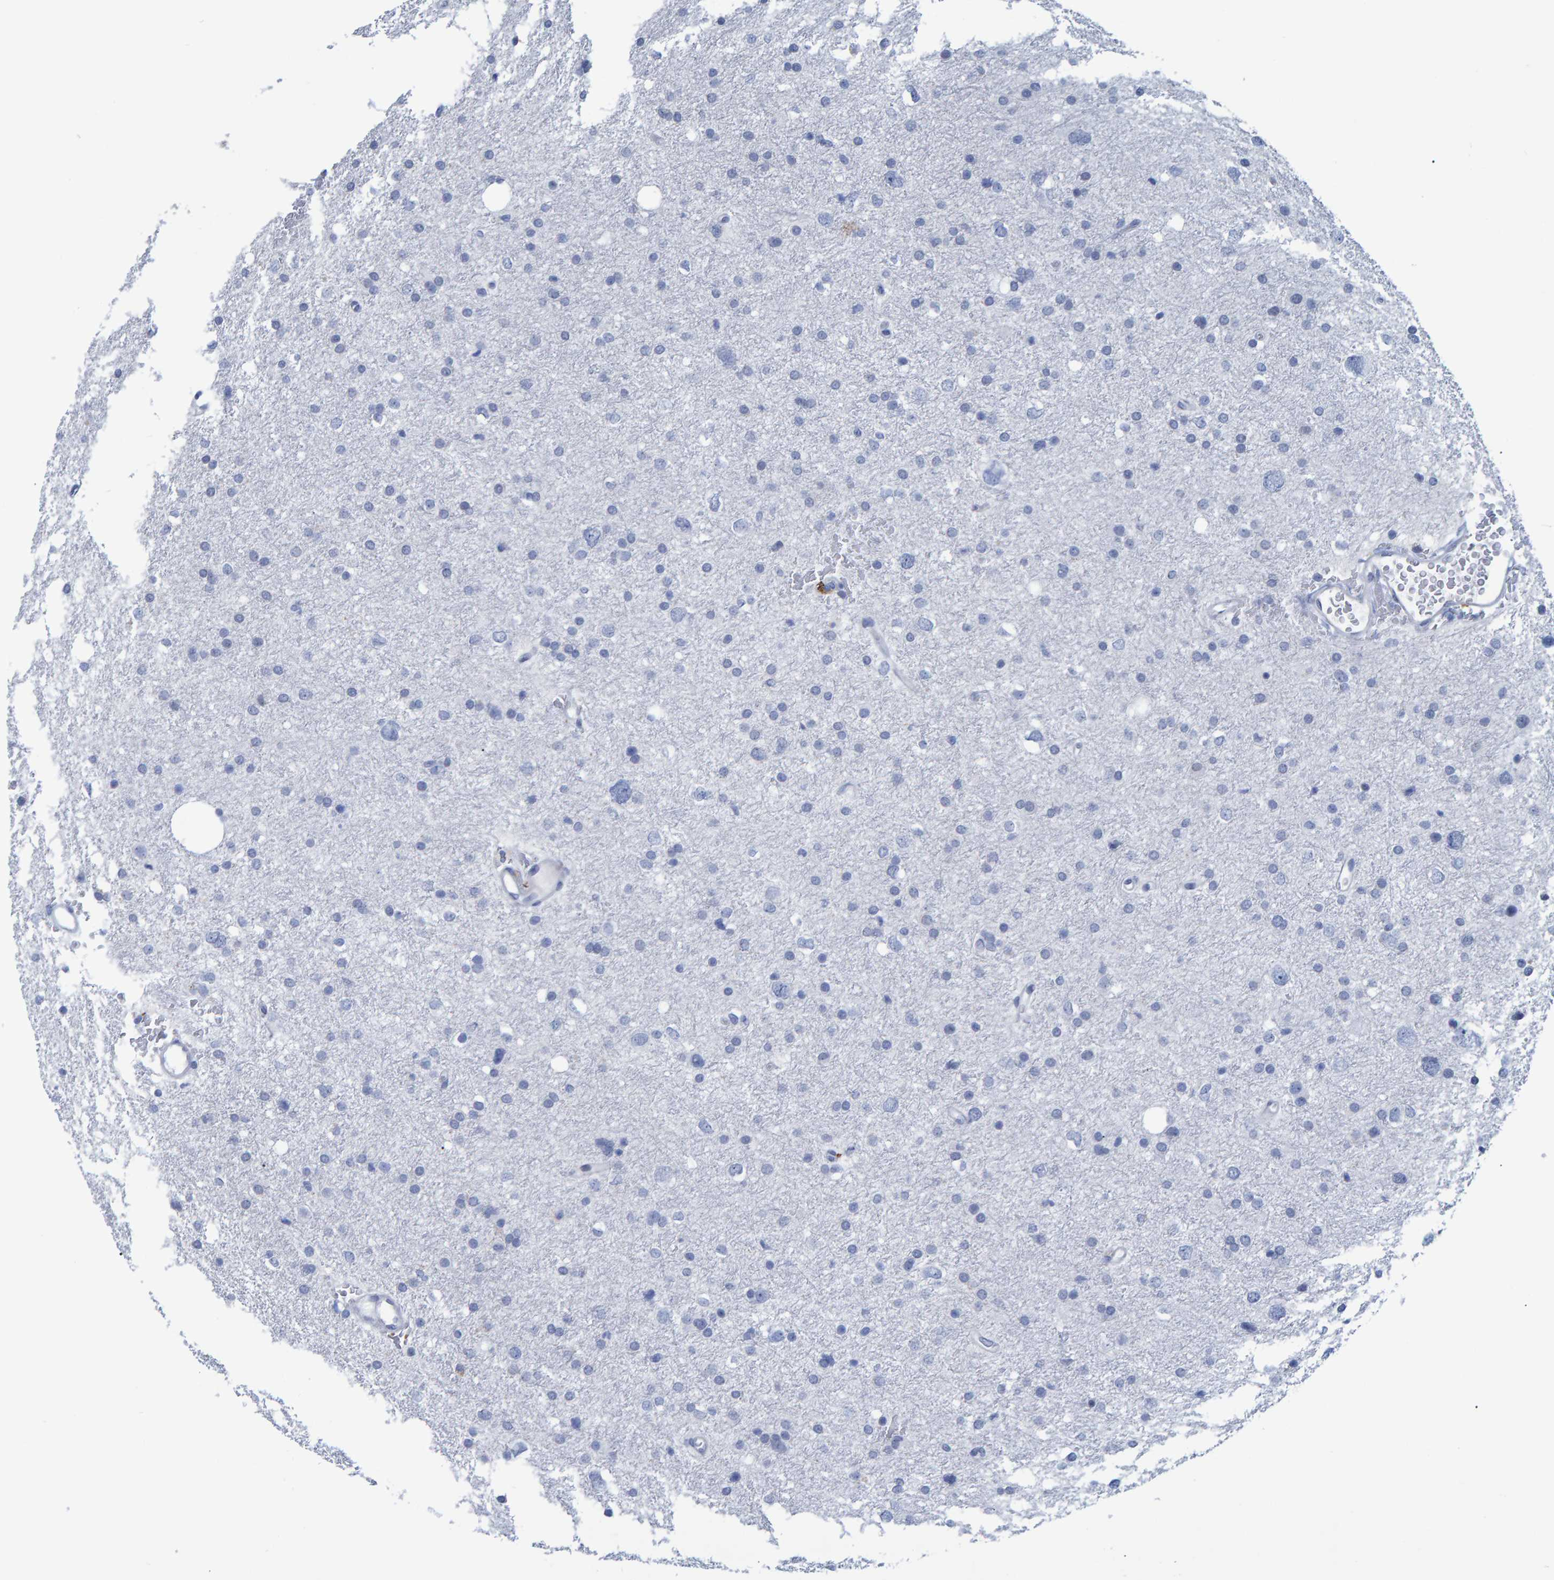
{"staining": {"intensity": "negative", "quantity": "none", "location": "none"}, "tissue": "glioma", "cell_type": "Tumor cells", "image_type": "cancer", "snomed": [{"axis": "morphology", "description": "Glioma, malignant, Low grade"}, {"axis": "topography", "description": "Brain"}], "caption": "Tumor cells show no significant protein expression in malignant low-grade glioma.", "gene": "PROCA1", "patient": {"sex": "female", "age": 37}}